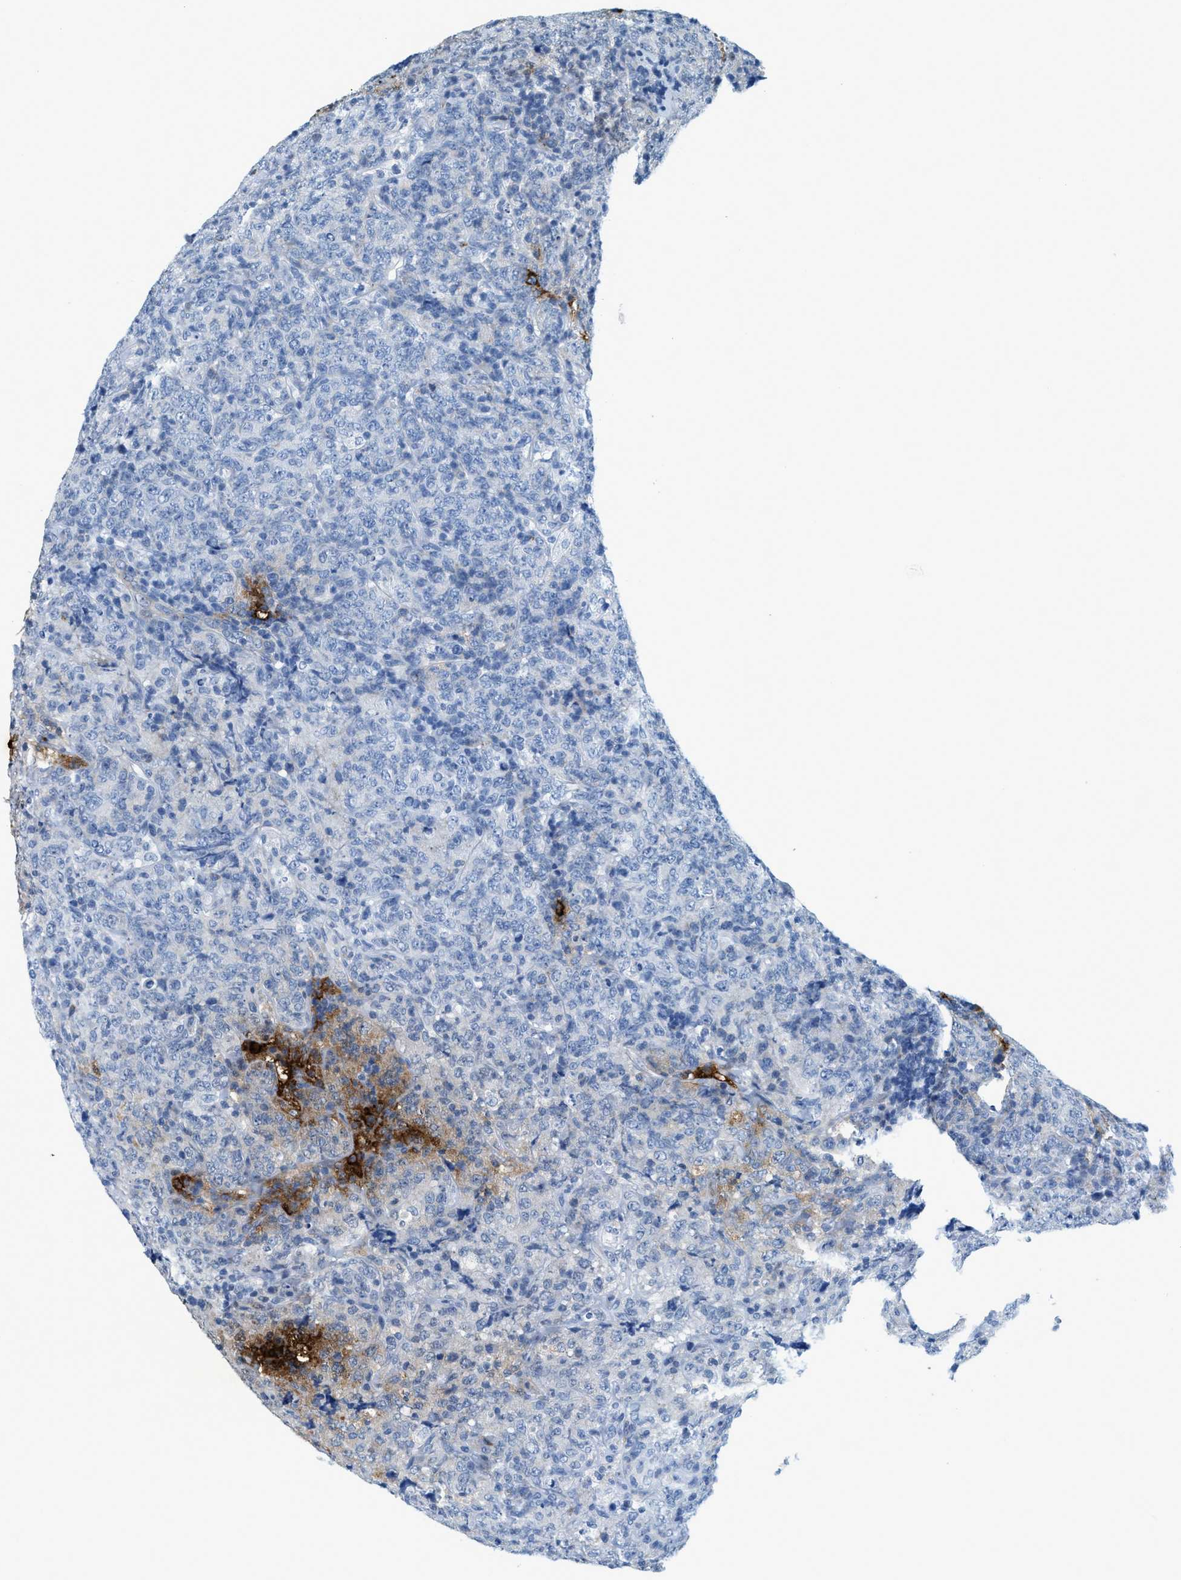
{"staining": {"intensity": "negative", "quantity": "none", "location": "none"}, "tissue": "lymphoma", "cell_type": "Tumor cells", "image_type": "cancer", "snomed": [{"axis": "morphology", "description": "Malignant lymphoma, non-Hodgkin's type, High grade"}, {"axis": "topography", "description": "Tonsil"}], "caption": "DAB immunohistochemical staining of lymphoma reveals no significant expression in tumor cells.", "gene": "TPSAB1", "patient": {"sex": "female", "age": 36}}